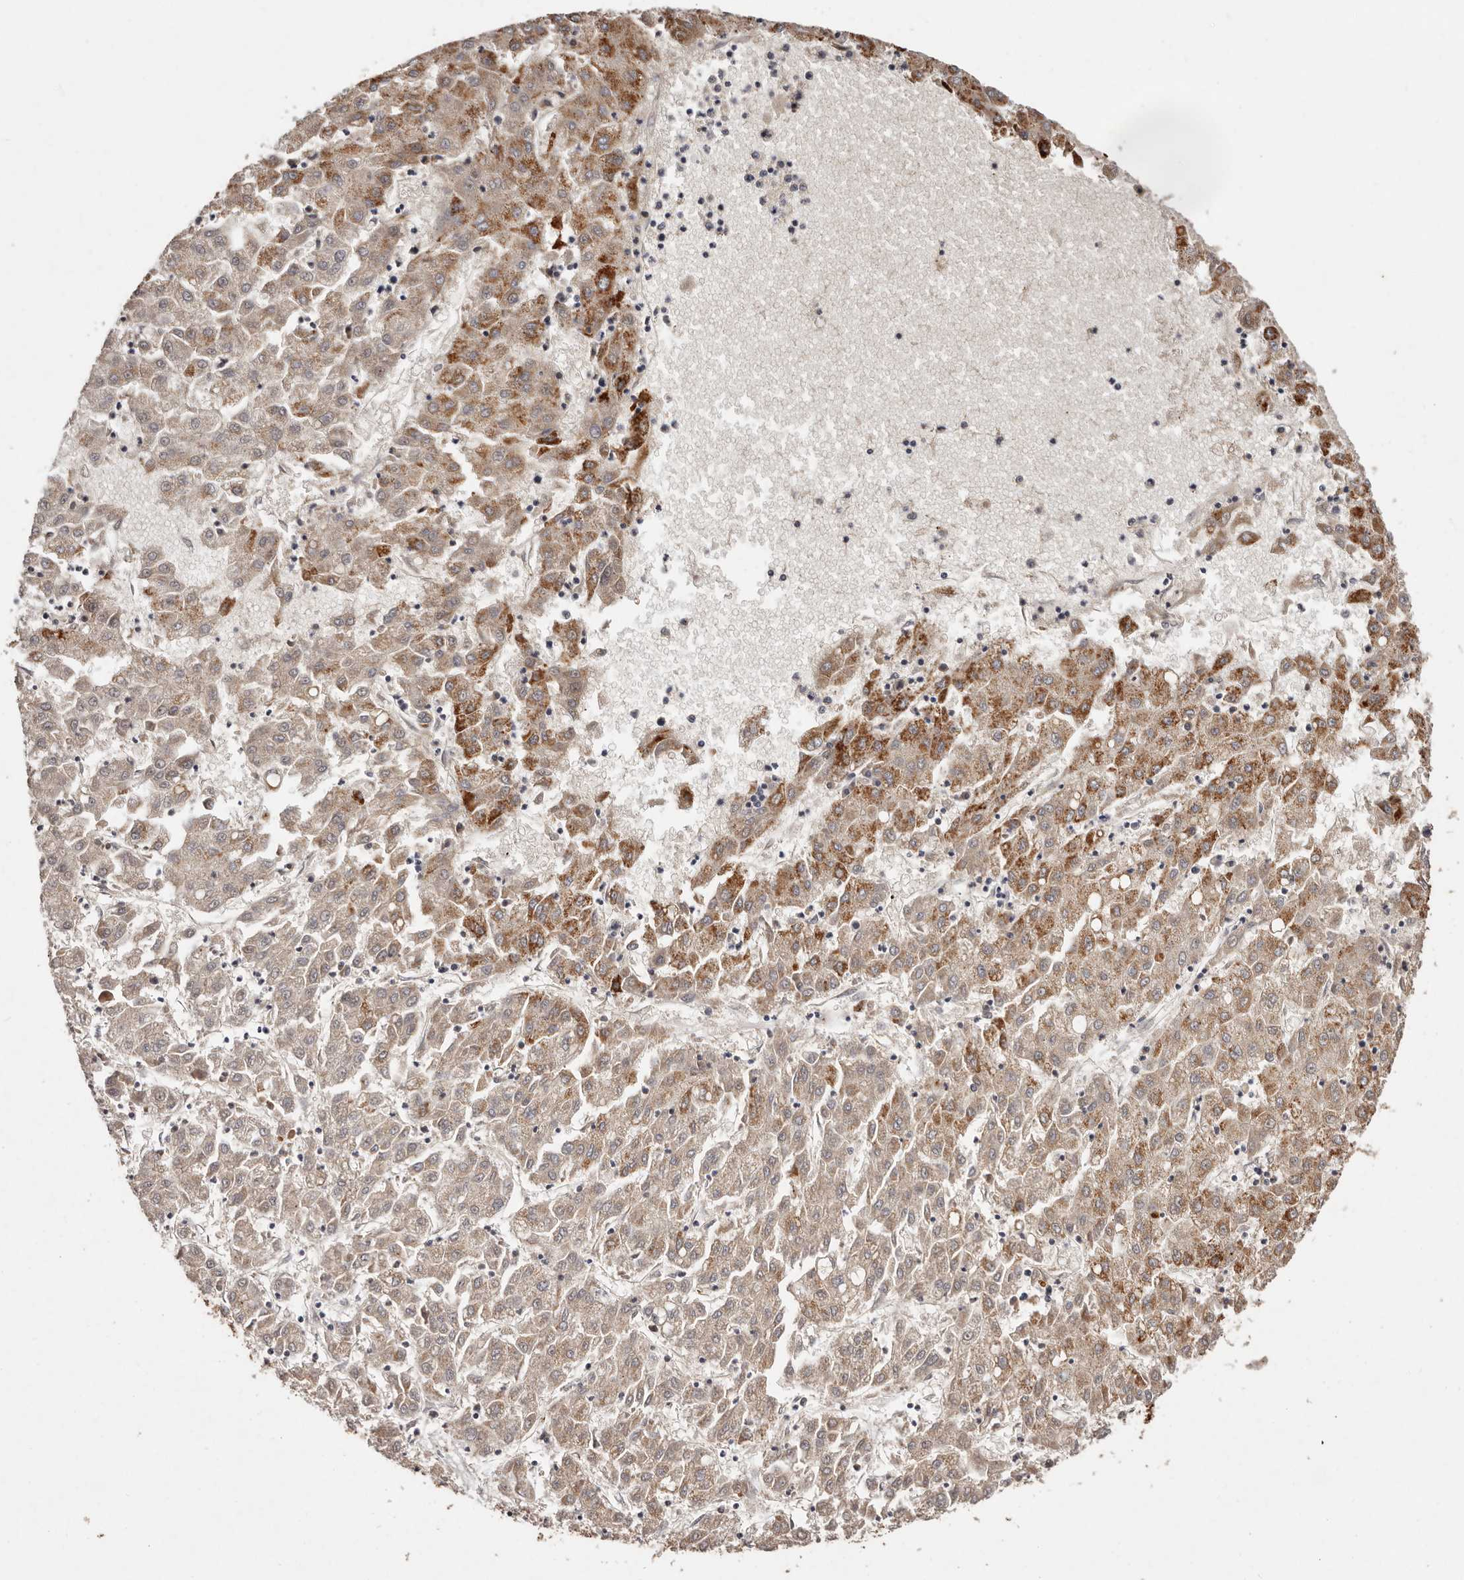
{"staining": {"intensity": "moderate", "quantity": ">75%", "location": "cytoplasmic/membranous"}, "tissue": "liver cancer", "cell_type": "Tumor cells", "image_type": "cancer", "snomed": [{"axis": "morphology", "description": "Carcinoma, Hepatocellular, NOS"}, {"axis": "topography", "description": "Liver"}], "caption": "Immunohistochemistry (IHC) staining of liver cancer (hepatocellular carcinoma), which shows medium levels of moderate cytoplasmic/membranous expression in approximately >75% of tumor cells indicating moderate cytoplasmic/membranous protein staining. The staining was performed using DAB (3,3'-diaminobenzidine) (brown) for protein detection and nuclei were counterstained in hematoxylin (blue).", "gene": "THBS3", "patient": {"sex": "male", "age": 72}}